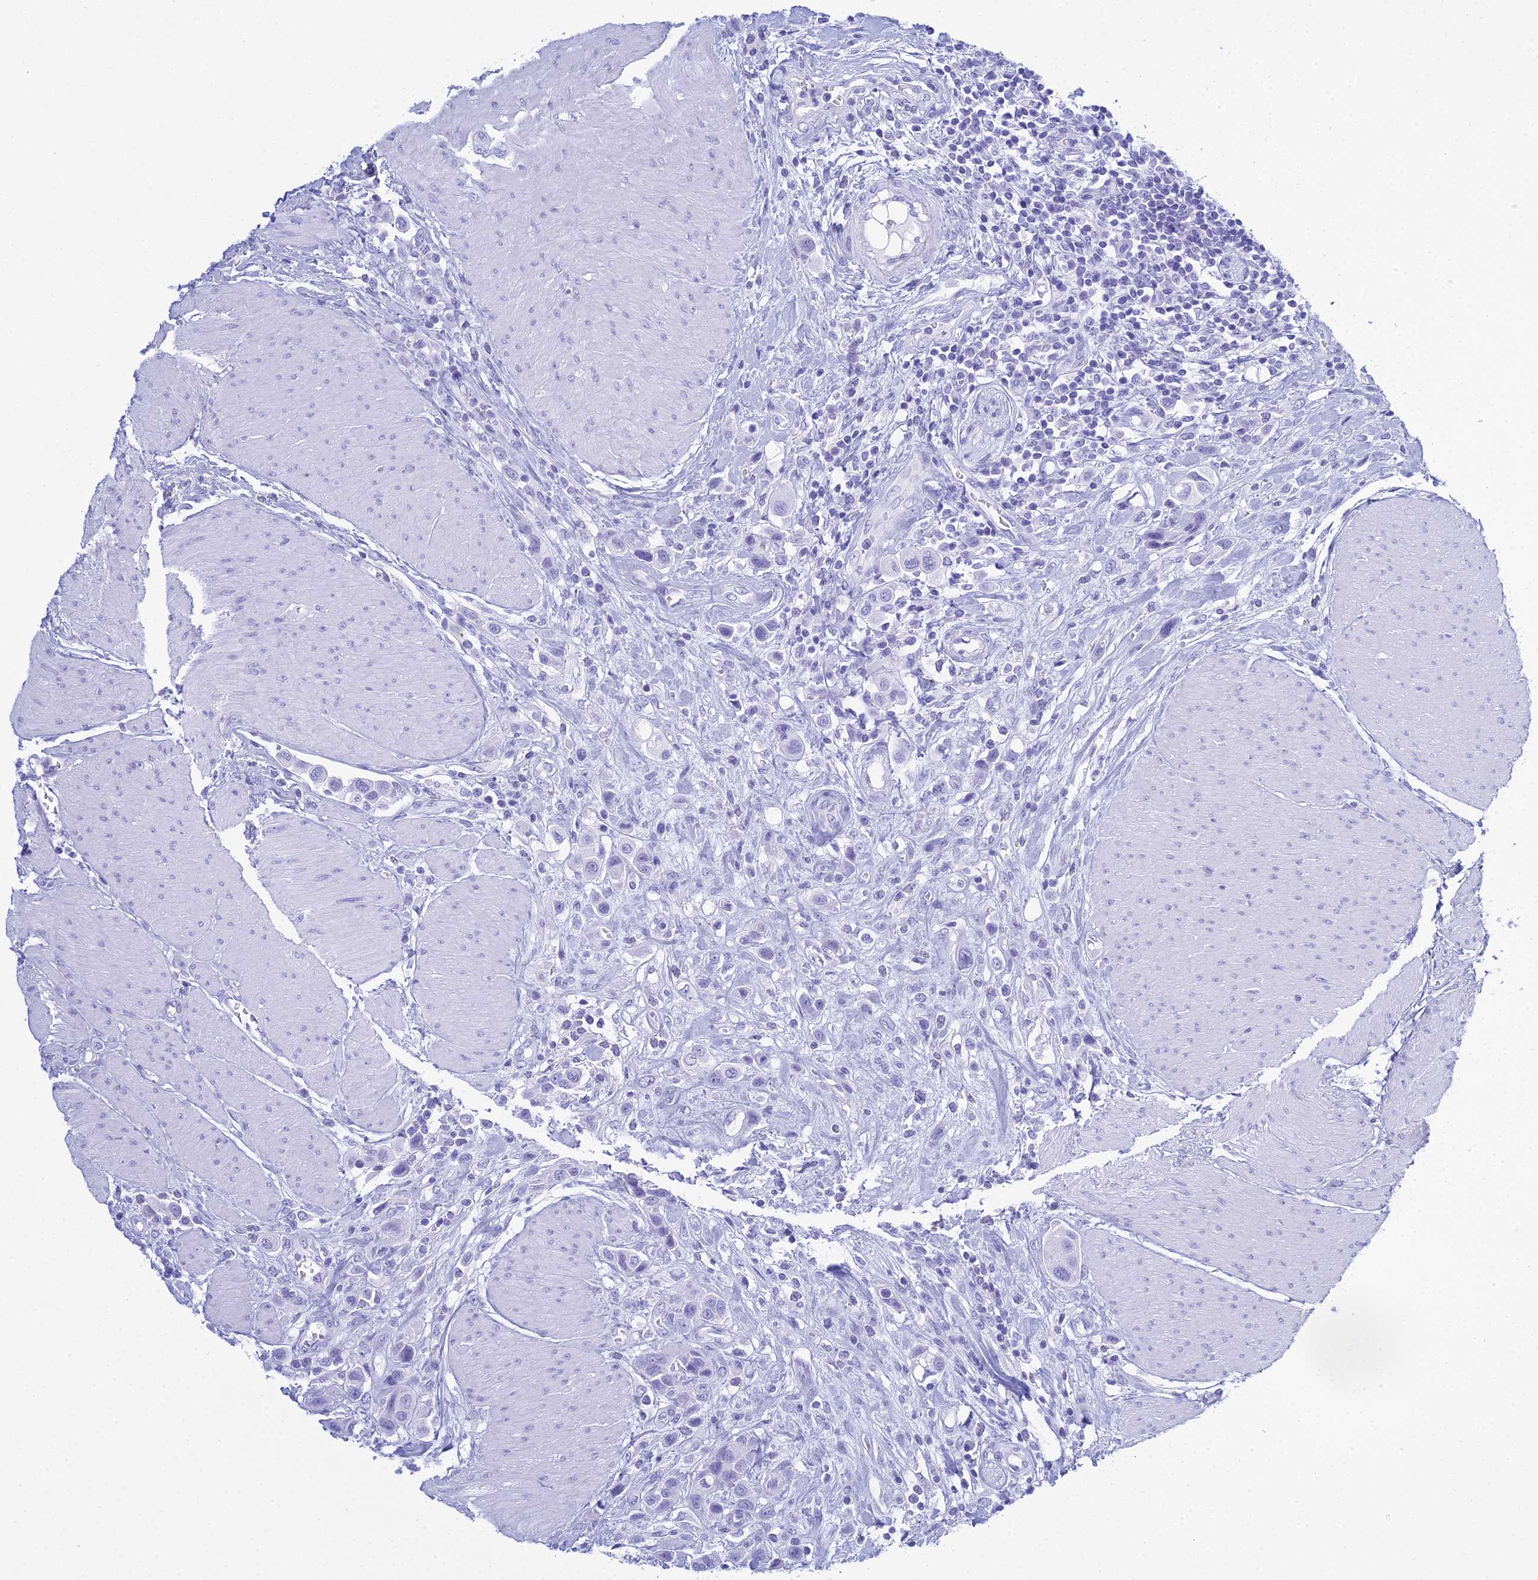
{"staining": {"intensity": "negative", "quantity": "none", "location": "none"}, "tissue": "urothelial cancer", "cell_type": "Tumor cells", "image_type": "cancer", "snomed": [{"axis": "morphology", "description": "Urothelial carcinoma, High grade"}, {"axis": "topography", "description": "Urinary bladder"}], "caption": "This is a image of IHC staining of urothelial cancer, which shows no staining in tumor cells.", "gene": "PATE4", "patient": {"sex": "male", "age": 50}}